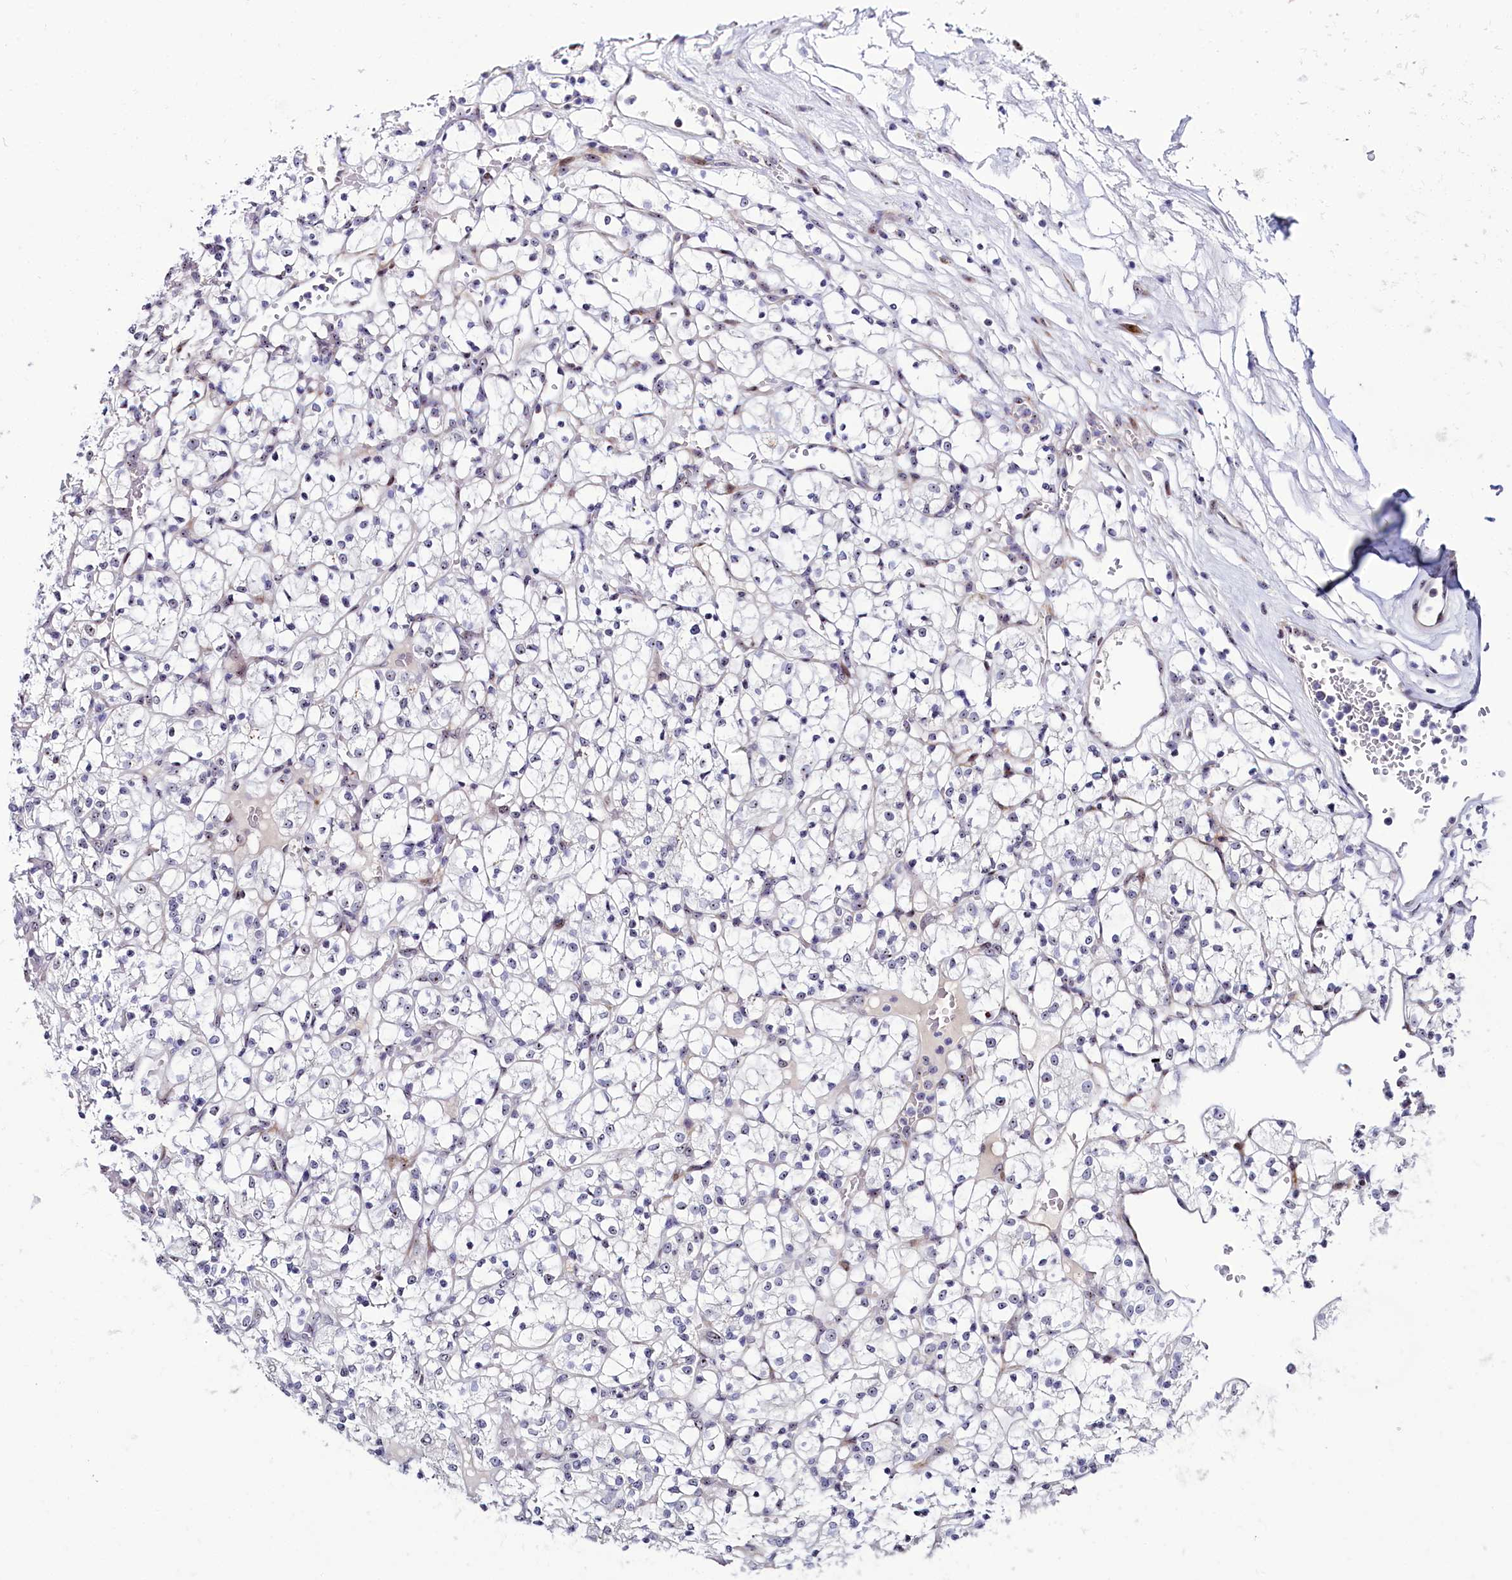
{"staining": {"intensity": "negative", "quantity": "none", "location": "none"}, "tissue": "renal cancer", "cell_type": "Tumor cells", "image_type": "cancer", "snomed": [{"axis": "morphology", "description": "Adenocarcinoma, NOS"}, {"axis": "topography", "description": "Kidney"}], "caption": "DAB (3,3'-diaminobenzidine) immunohistochemical staining of renal adenocarcinoma reveals no significant staining in tumor cells. (Immunohistochemistry, brightfield microscopy, high magnification).", "gene": "TCOF1", "patient": {"sex": "female", "age": 69}}